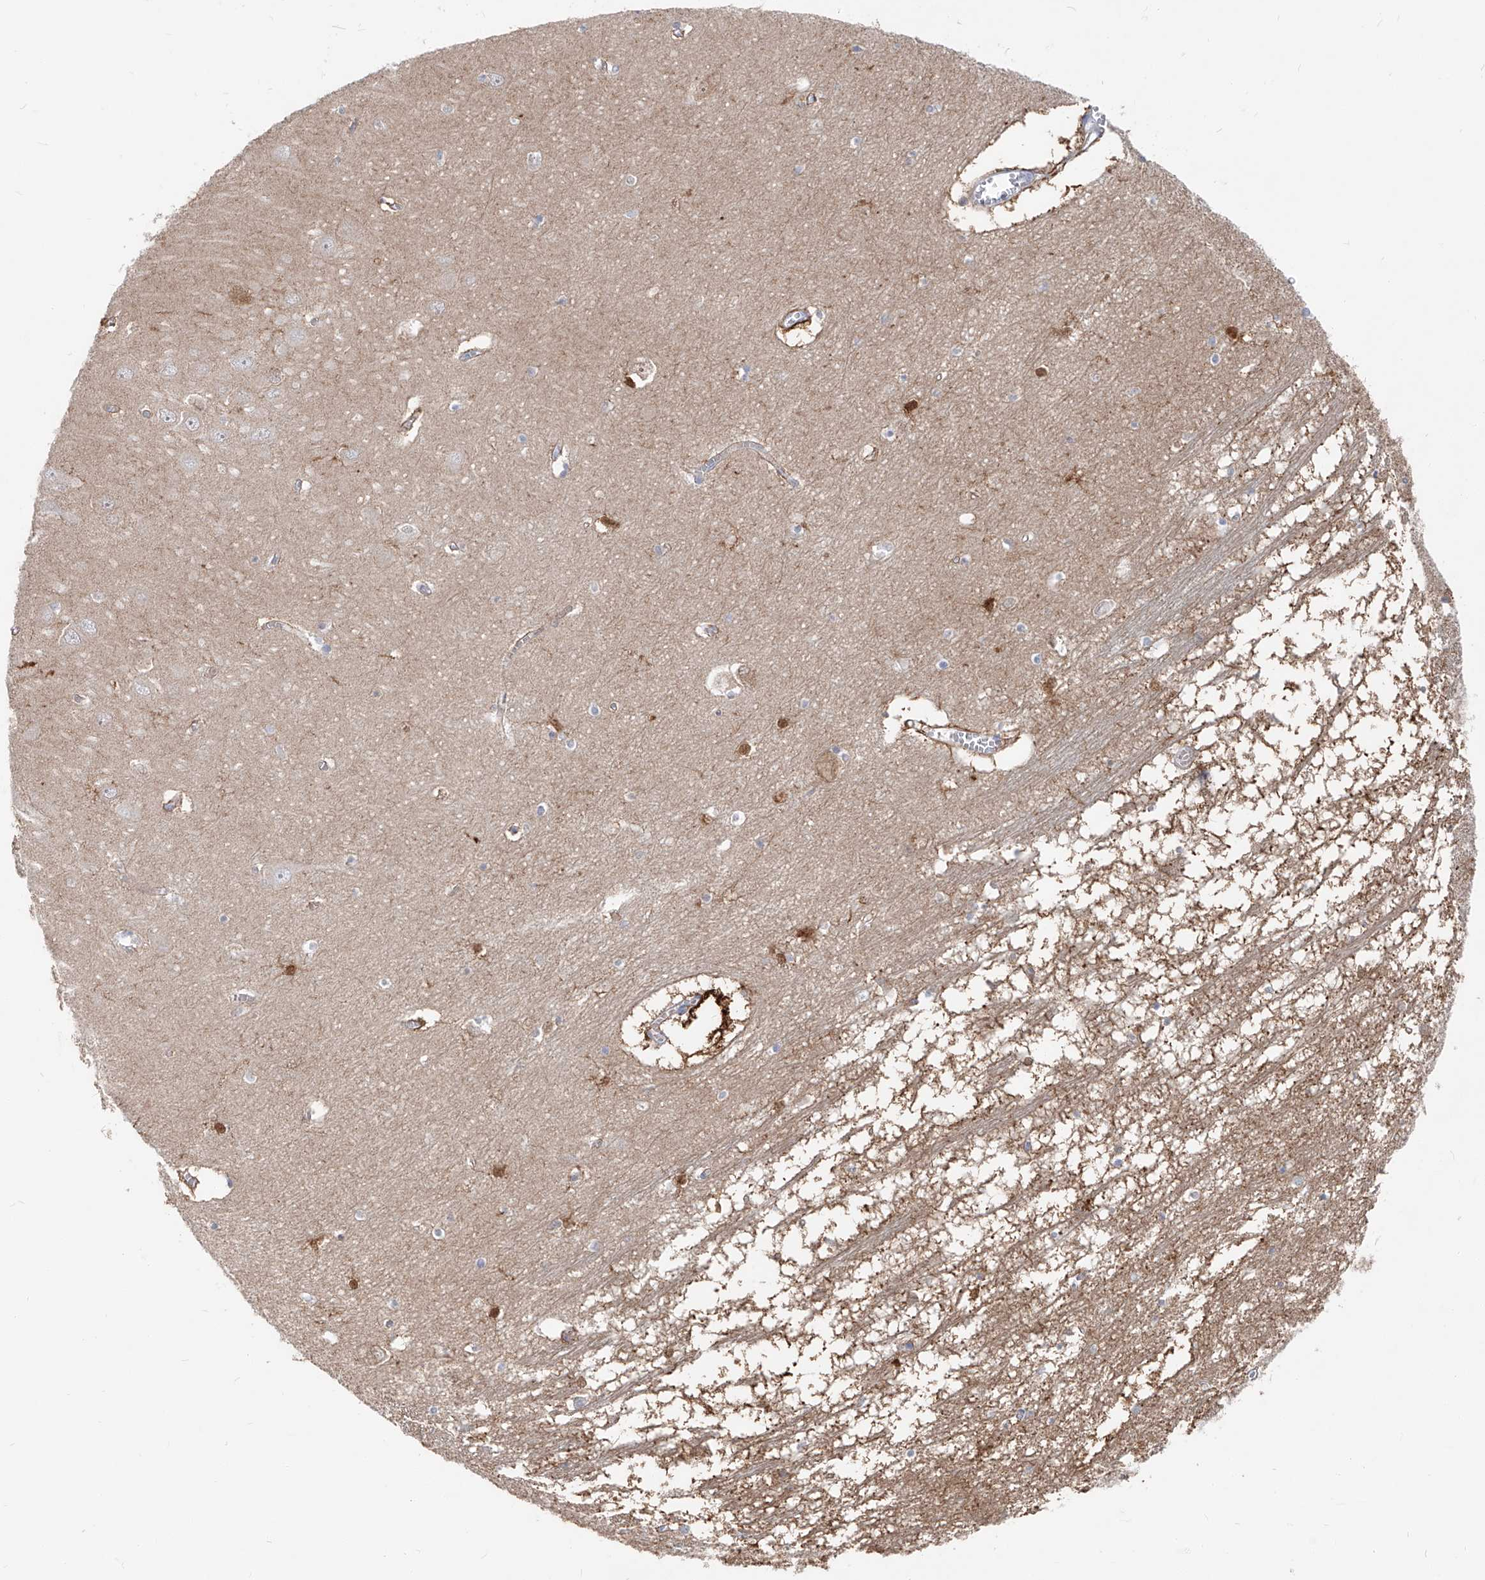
{"staining": {"intensity": "moderate", "quantity": "<25%", "location": "cytoplasmic/membranous,nuclear"}, "tissue": "hippocampus", "cell_type": "Glial cells", "image_type": "normal", "snomed": [{"axis": "morphology", "description": "Normal tissue, NOS"}, {"axis": "topography", "description": "Hippocampus"}], "caption": "Protein expression analysis of normal hippocampus shows moderate cytoplasmic/membranous,nuclear staining in approximately <25% of glial cells.", "gene": "UFL1", "patient": {"sex": "male", "age": 70}}